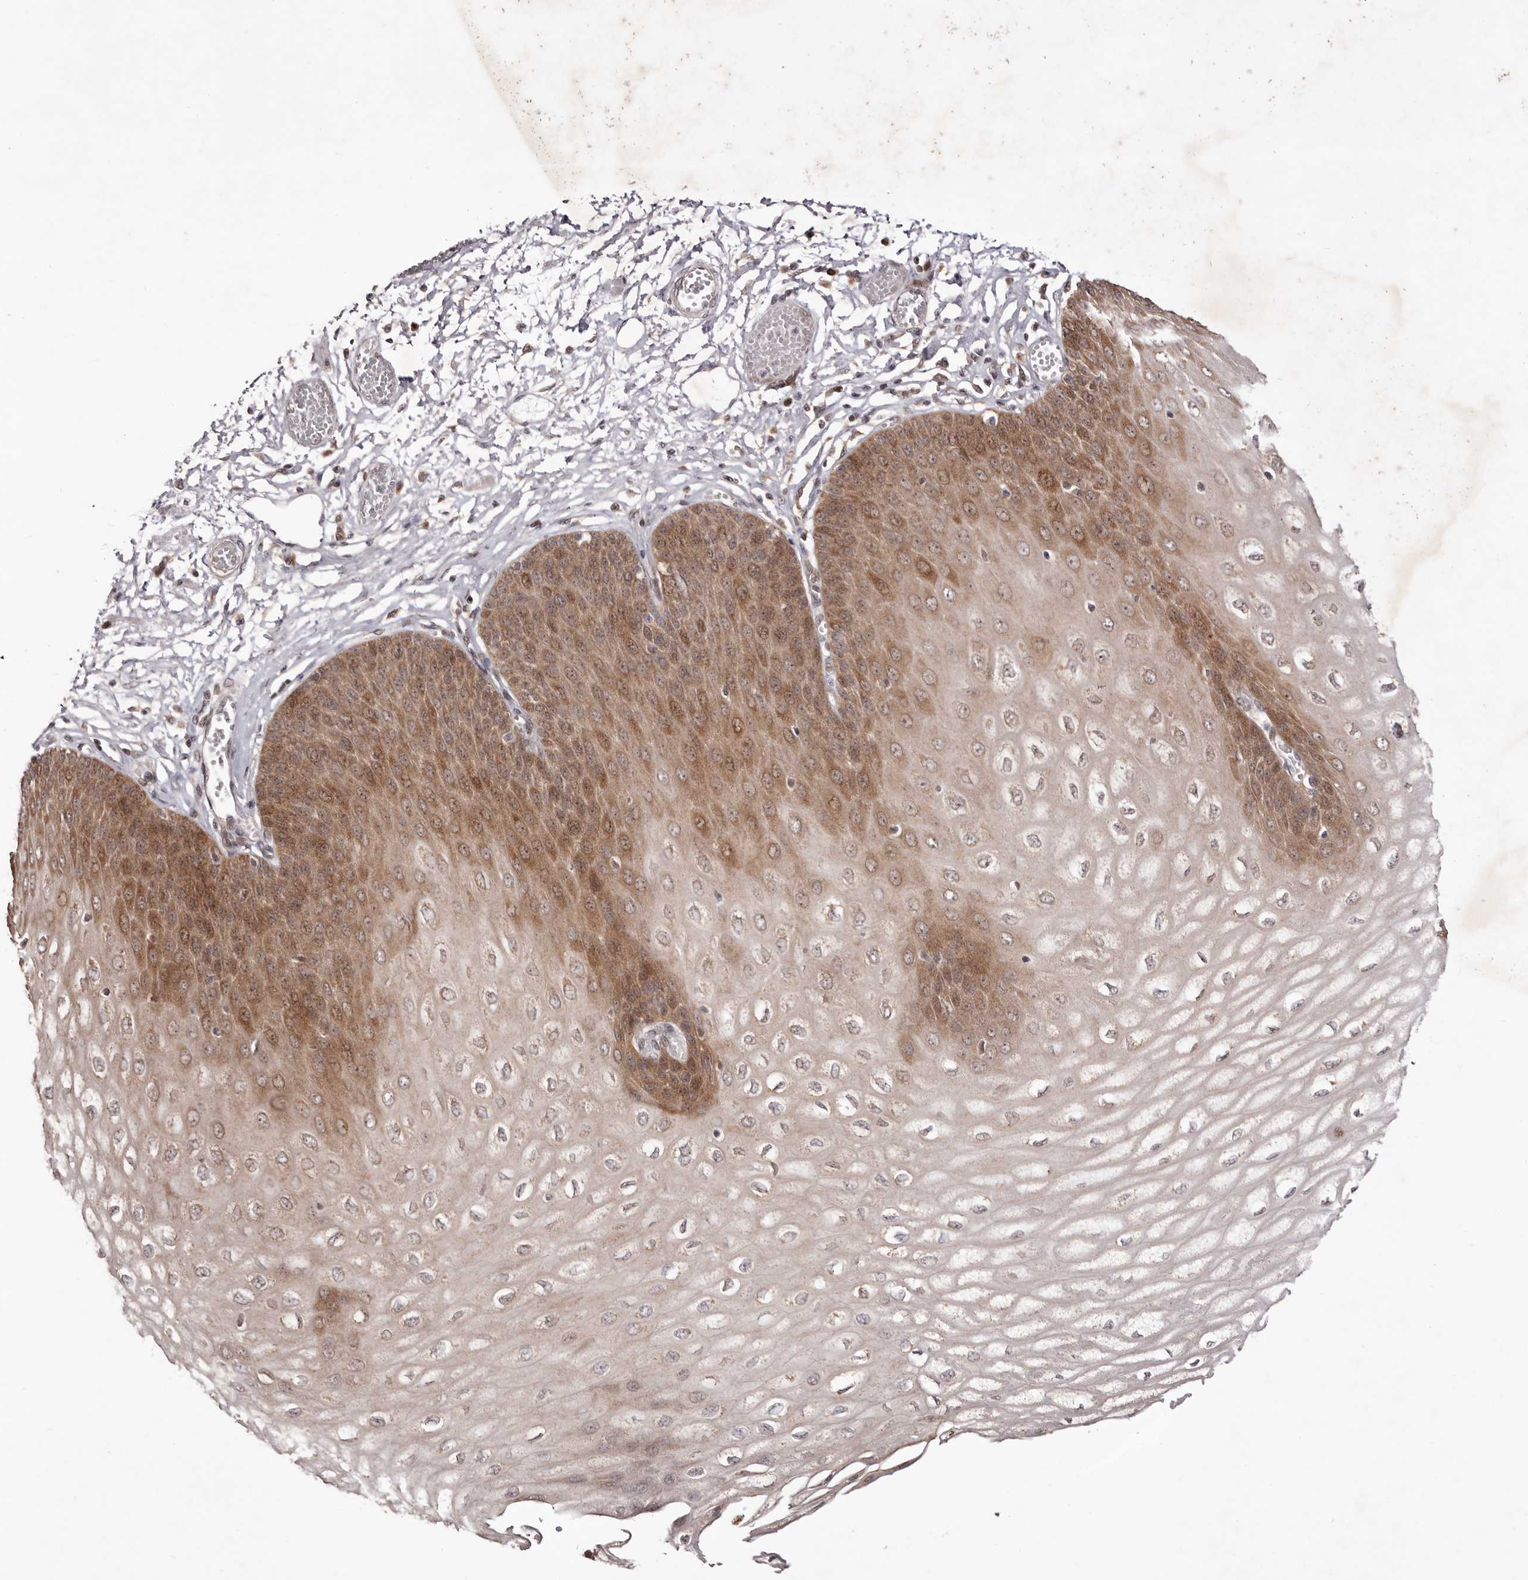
{"staining": {"intensity": "moderate", "quantity": ">75%", "location": "cytoplasmic/membranous,nuclear"}, "tissue": "esophagus", "cell_type": "Squamous epithelial cells", "image_type": "normal", "snomed": [{"axis": "morphology", "description": "Normal tissue, NOS"}, {"axis": "topography", "description": "Esophagus"}], "caption": "A medium amount of moderate cytoplasmic/membranous,nuclear positivity is seen in about >75% of squamous epithelial cells in normal esophagus.", "gene": "EGR3", "patient": {"sex": "male", "age": 60}}